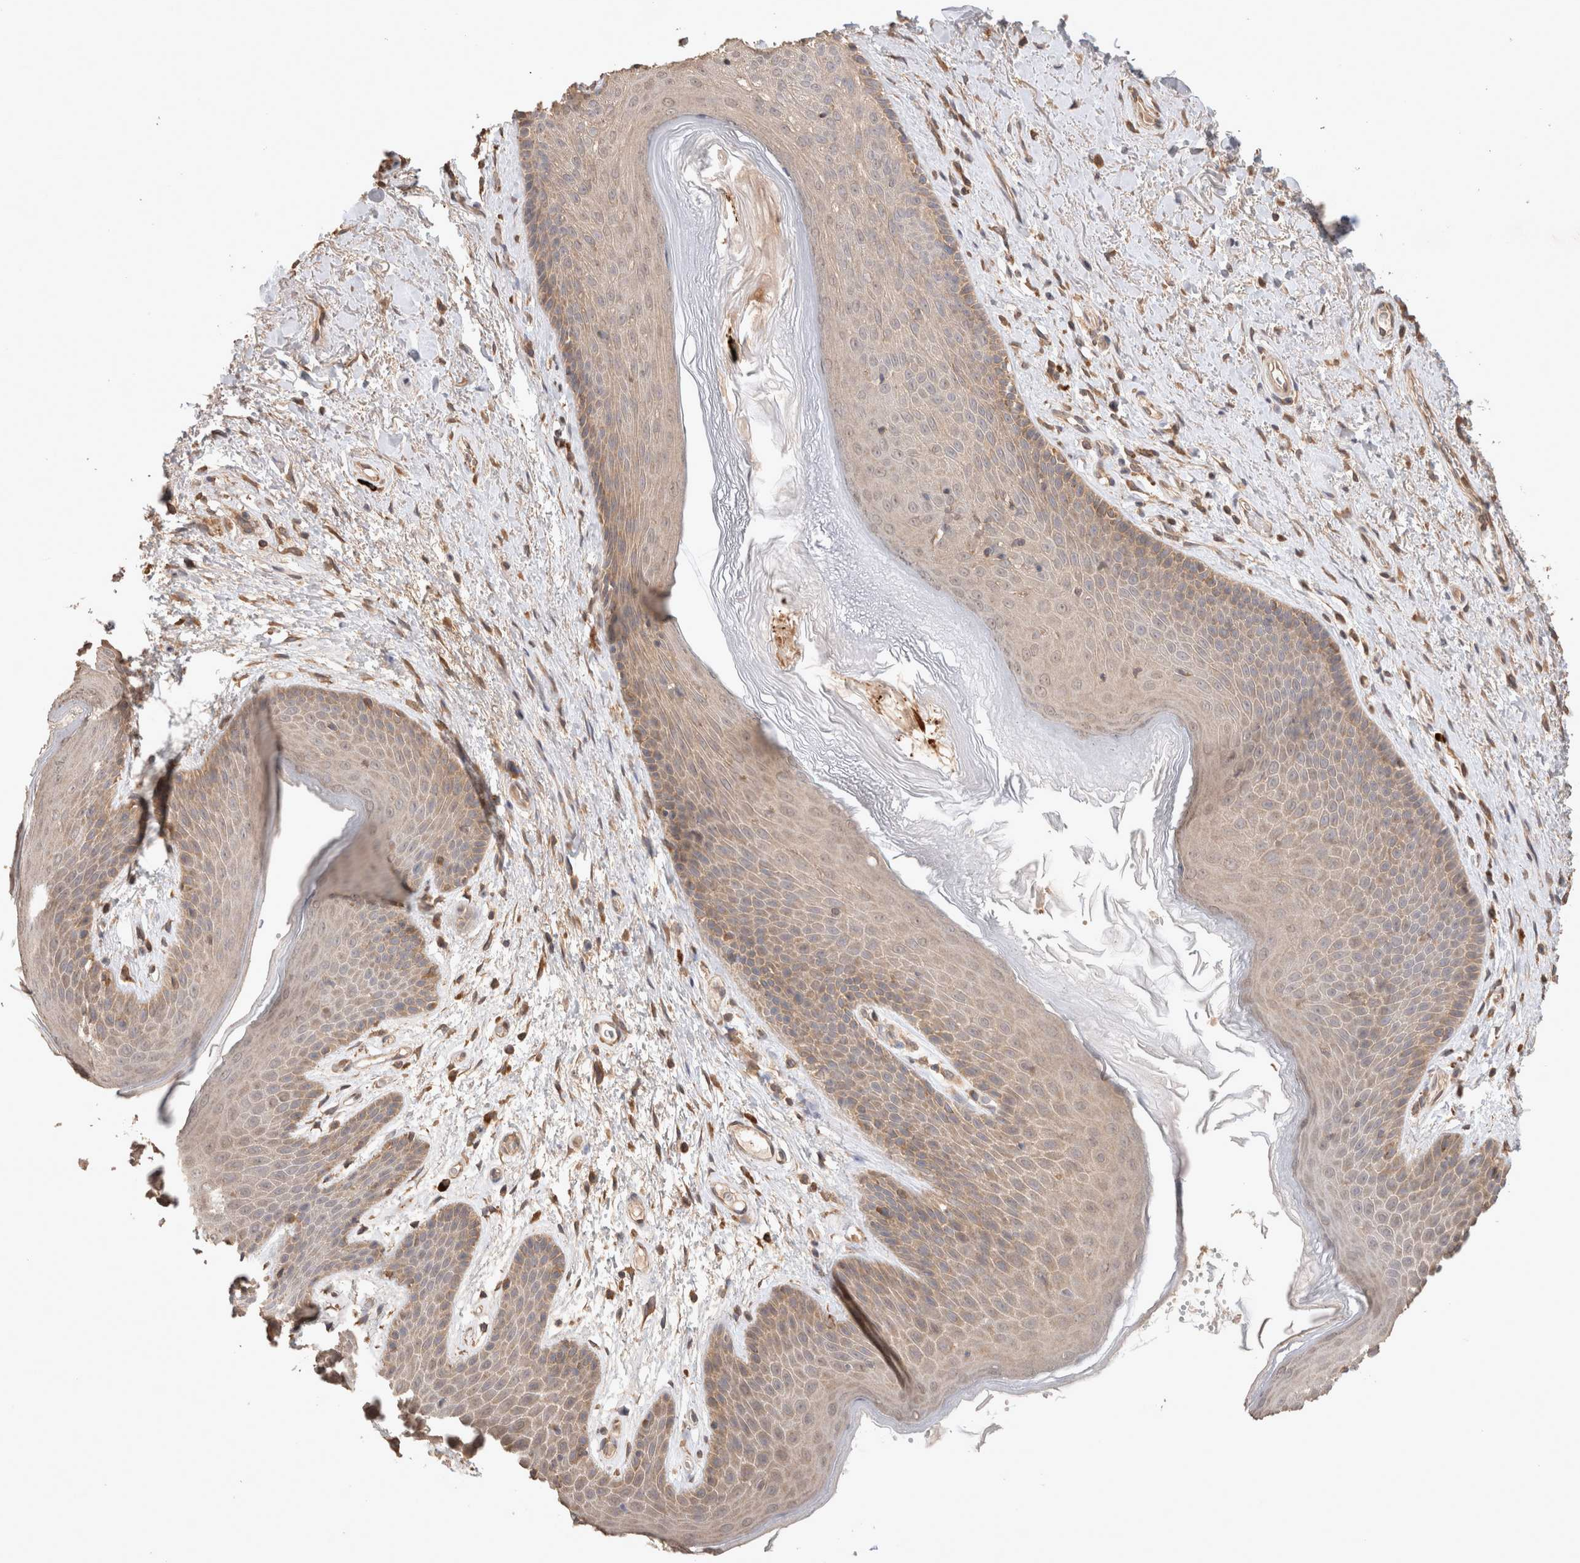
{"staining": {"intensity": "moderate", "quantity": "<25%", "location": "cytoplasmic/membranous"}, "tissue": "skin", "cell_type": "Epidermal cells", "image_type": "normal", "snomed": [{"axis": "morphology", "description": "Normal tissue, NOS"}, {"axis": "topography", "description": "Anal"}], "caption": "This is an image of immunohistochemistry staining of benign skin, which shows moderate positivity in the cytoplasmic/membranous of epidermal cells.", "gene": "HROB", "patient": {"sex": "male", "age": 74}}